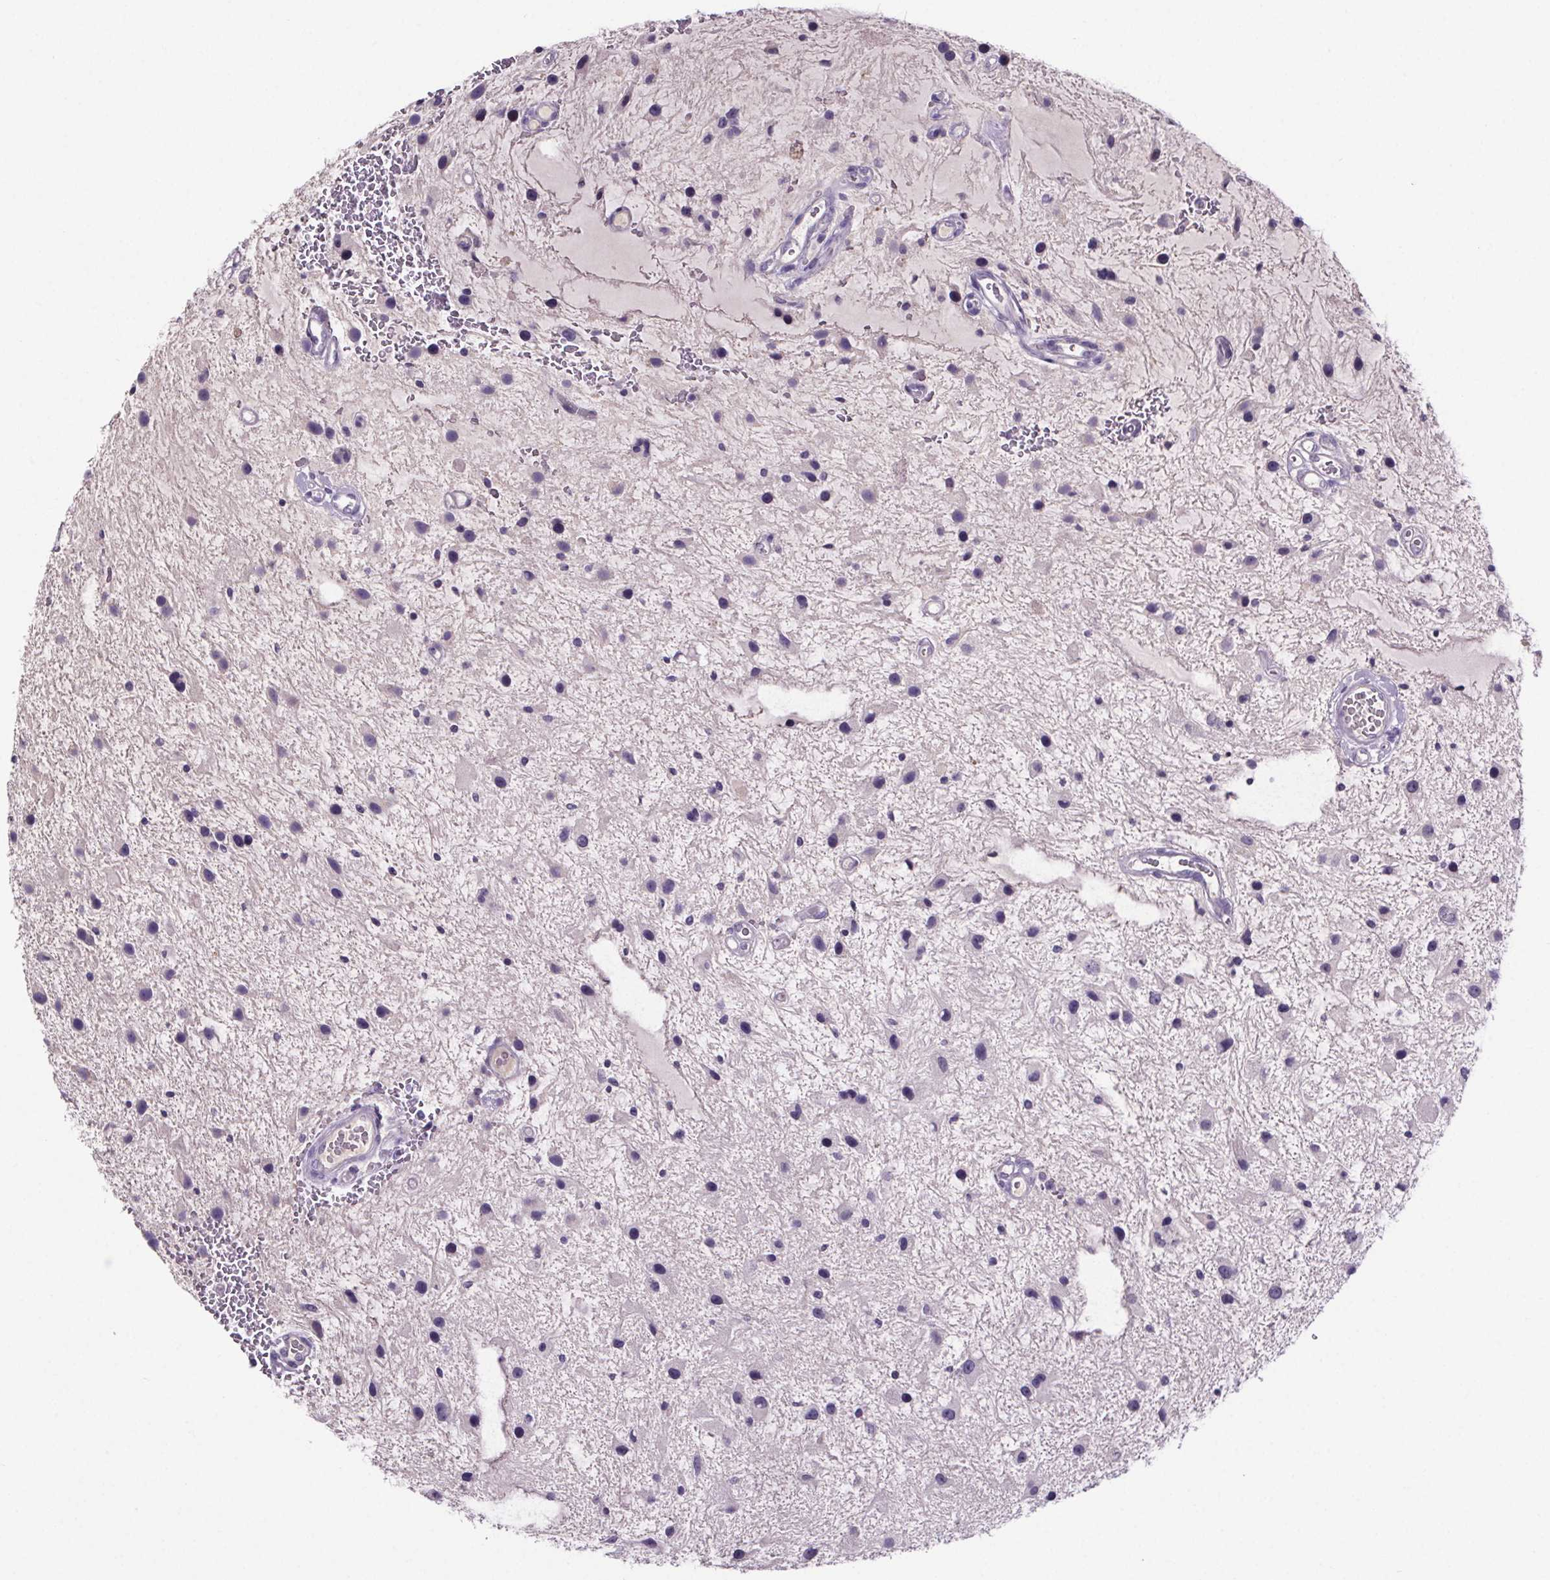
{"staining": {"intensity": "negative", "quantity": "none", "location": "none"}, "tissue": "glioma", "cell_type": "Tumor cells", "image_type": "cancer", "snomed": [{"axis": "morphology", "description": "Glioma, malignant, Low grade"}, {"axis": "topography", "description": "Cerebellum"}], "caption": "DAB (3,3'-diaminobenzidine) immunohistochemical staining of human malignant glioma (low-grade) shows no significant positivity in tumor cells.", "gene": "CUBN", "patient": {"sex": "female", "age": 14}}